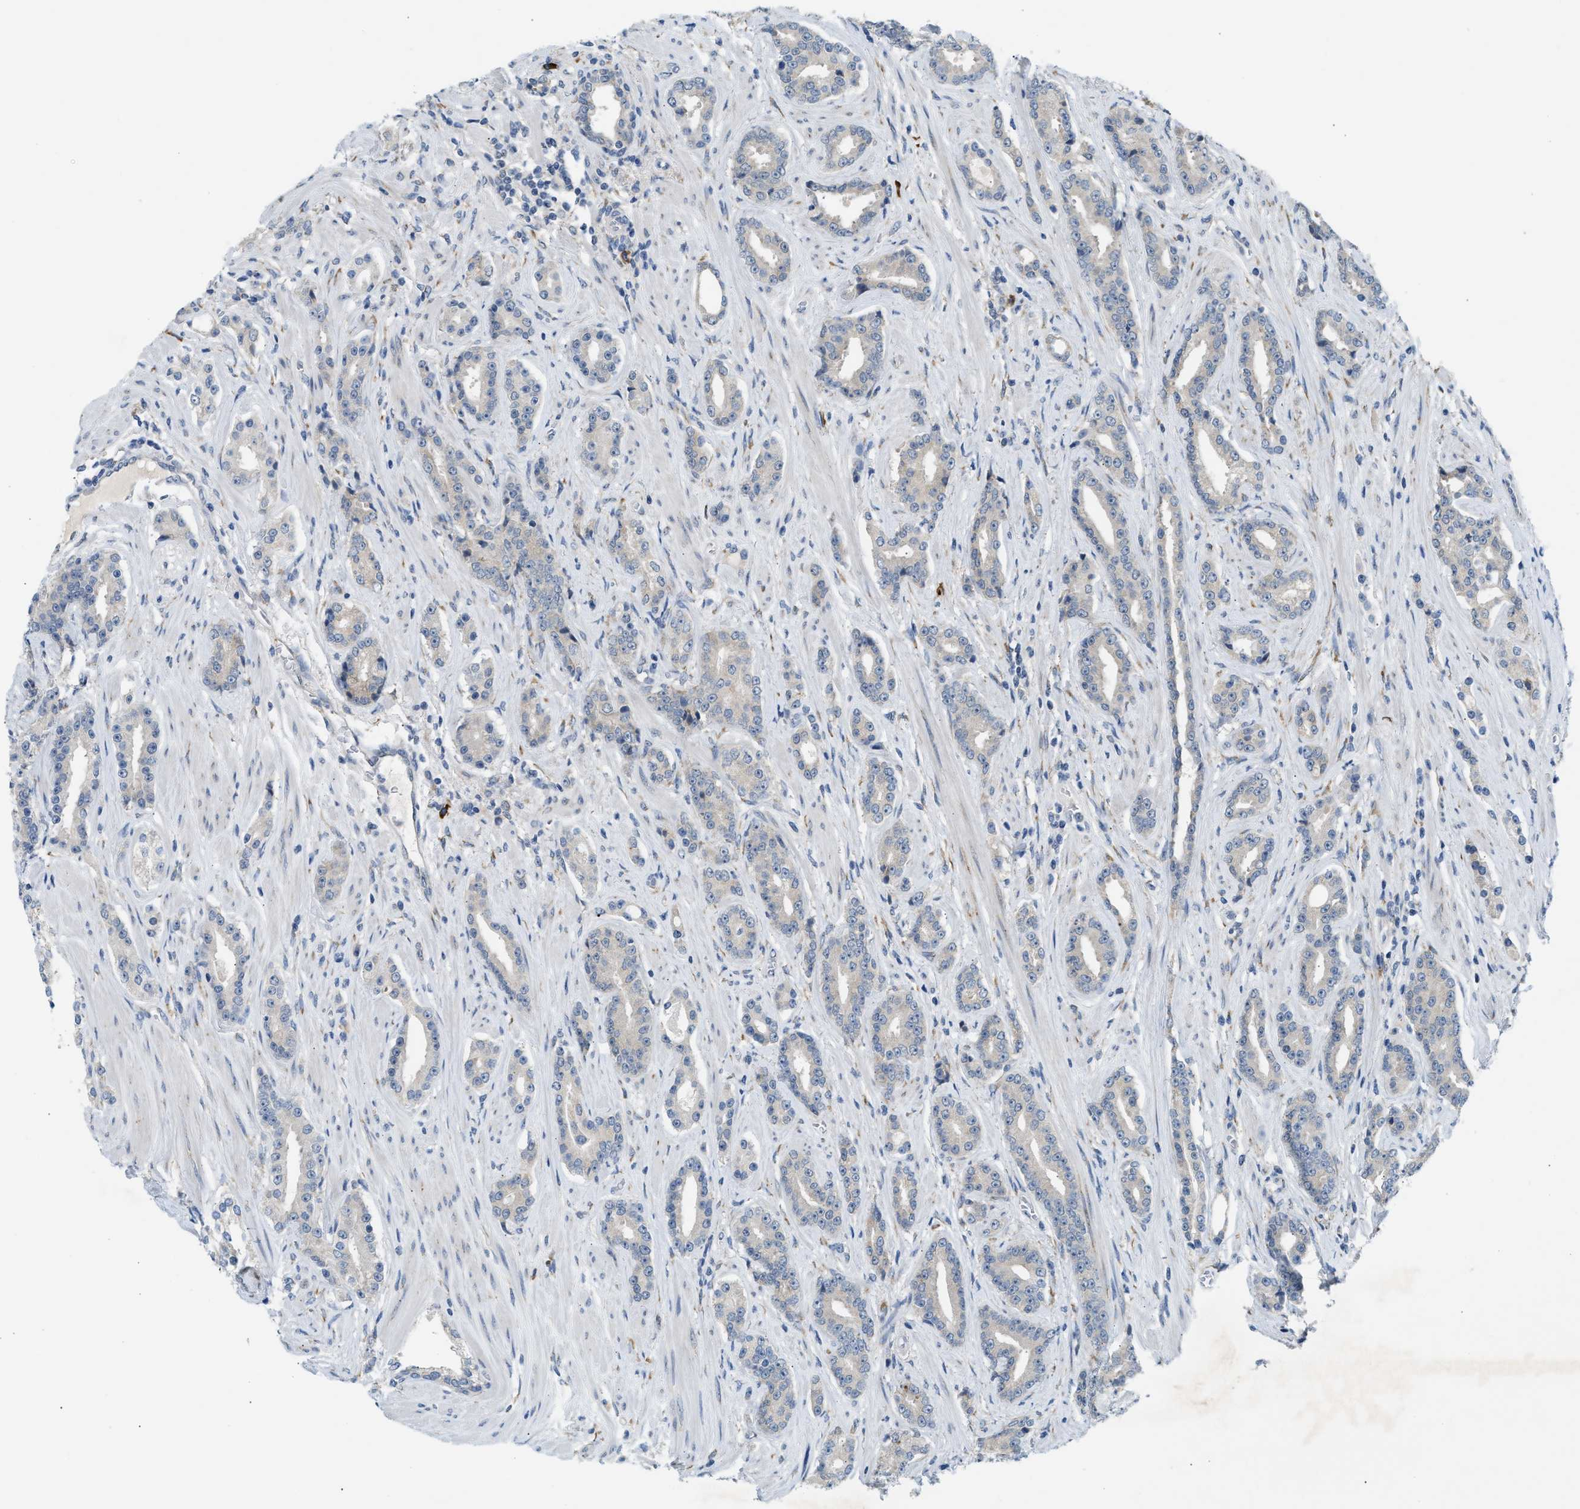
{"staining": {"intensity": "weak", "quantity": "<25%", "location": "cytoplasmic/membranous"}, "tissue": "prostate cancer", "cell_type": "Tumor cells", "image_type": "cancer", "snomed": [{"axis": "morphology", "description": "Adenocarcinoma, High grade"}, {"axis": "topography", "description": "Prostate"}], "caption": "DAB (3,3'-diaminobenzidine) immunohistochemical staining of human prostate cancer exhibits no significant staining in tumor cells.", "gene": "KCNC2", "patient": {"sex": "male", "age": 71}}